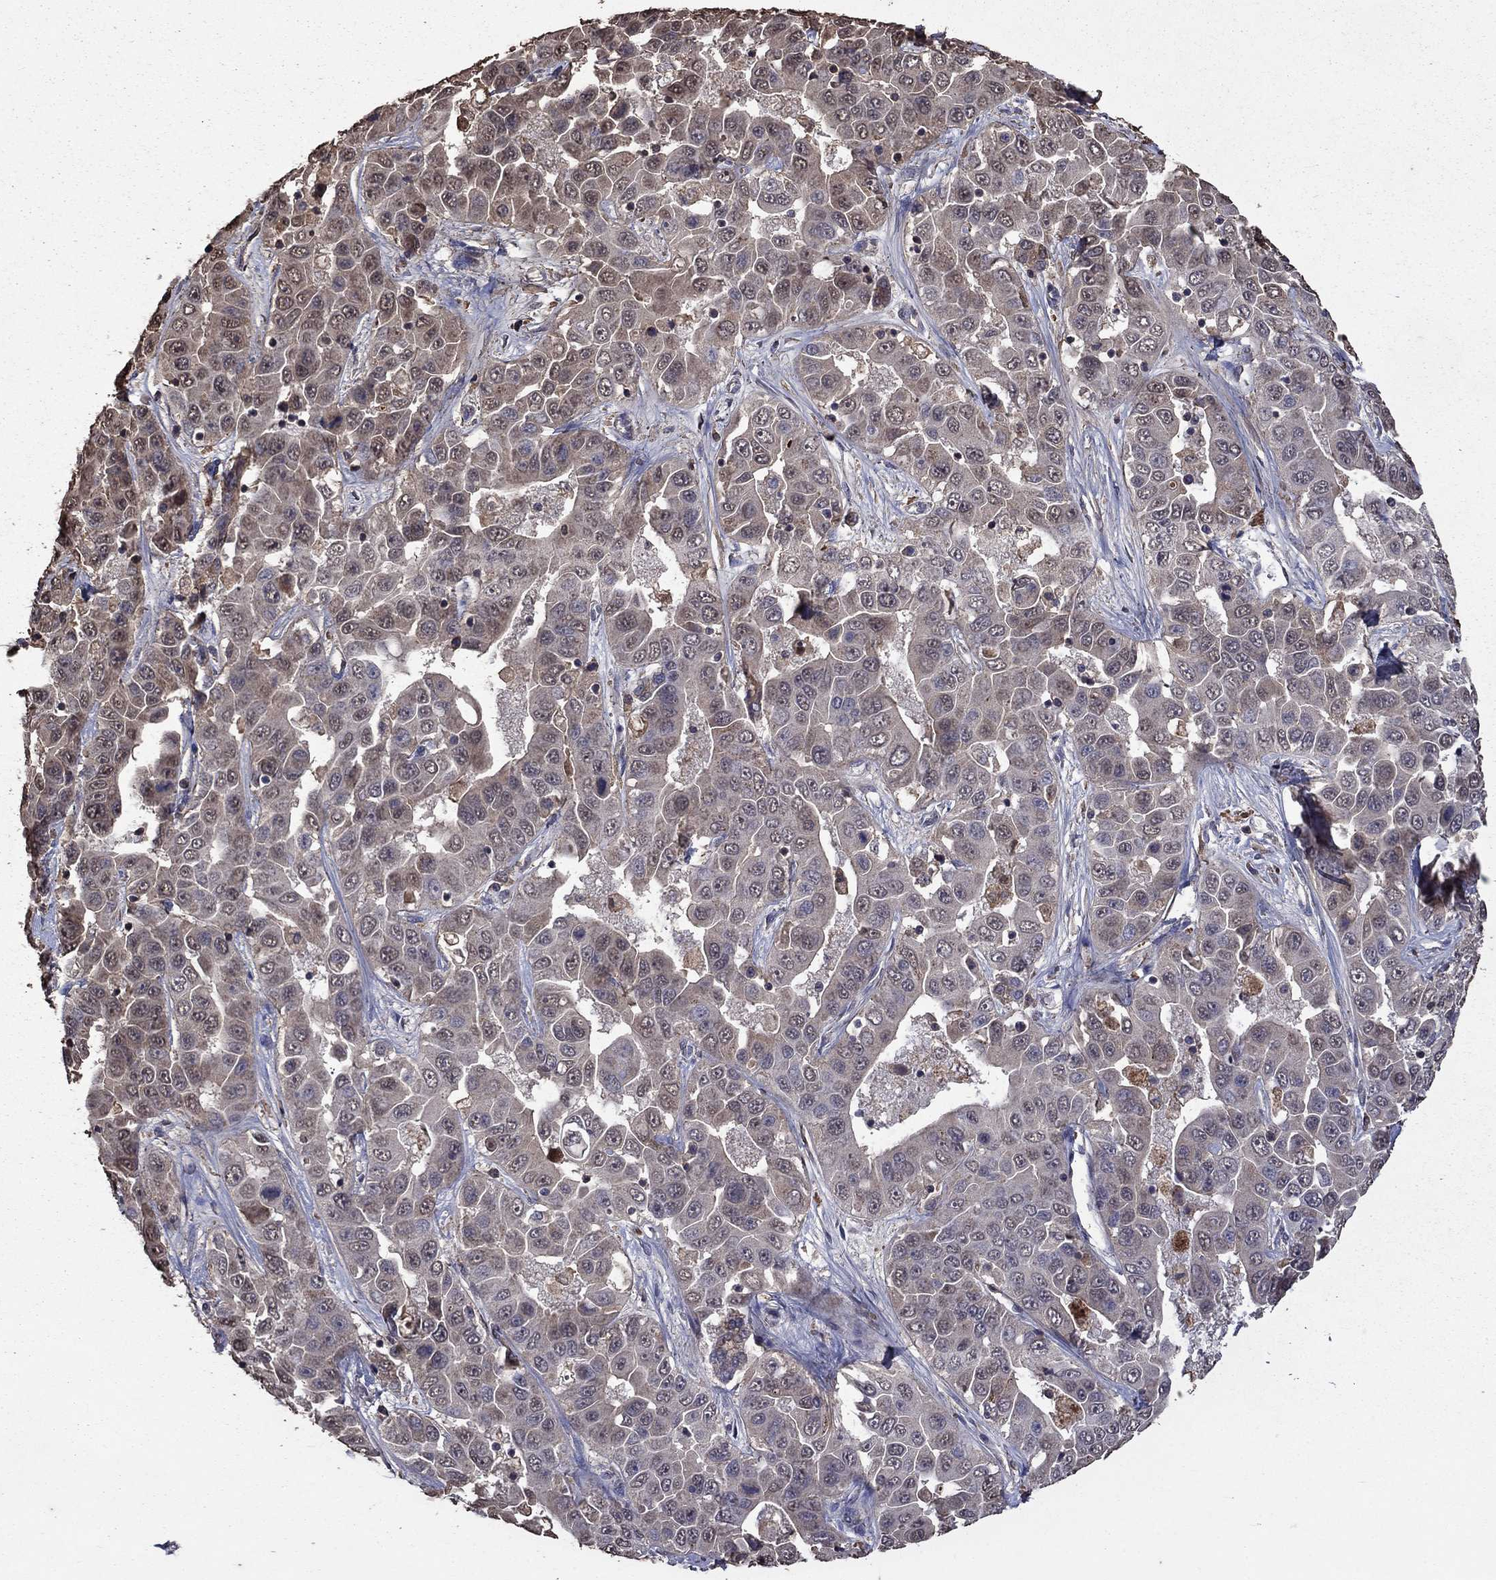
{"staining": {"intensity": "negative", "quantity": "none", "location": "none"}, "tissue": "liver cancer", "cell_type": "Tumor cells", "image_type": "cancer", "snomed": [{"axis": "morphology", "description": "Cholangiocarcinoma"}, {"axis": "topography", "description": "Liver"}], "caption": "High magnification brightfield microscopy of liver cancer (cholangiocarcinoma) stained with DAB (brown) and counterstained with hematoxylin (blue): tumor cells show no significant expression. (IHC, brightfield microscopy, high magnification).", "gene": "SERPINA5", "patient": {"sex": "female", "age": 52}}